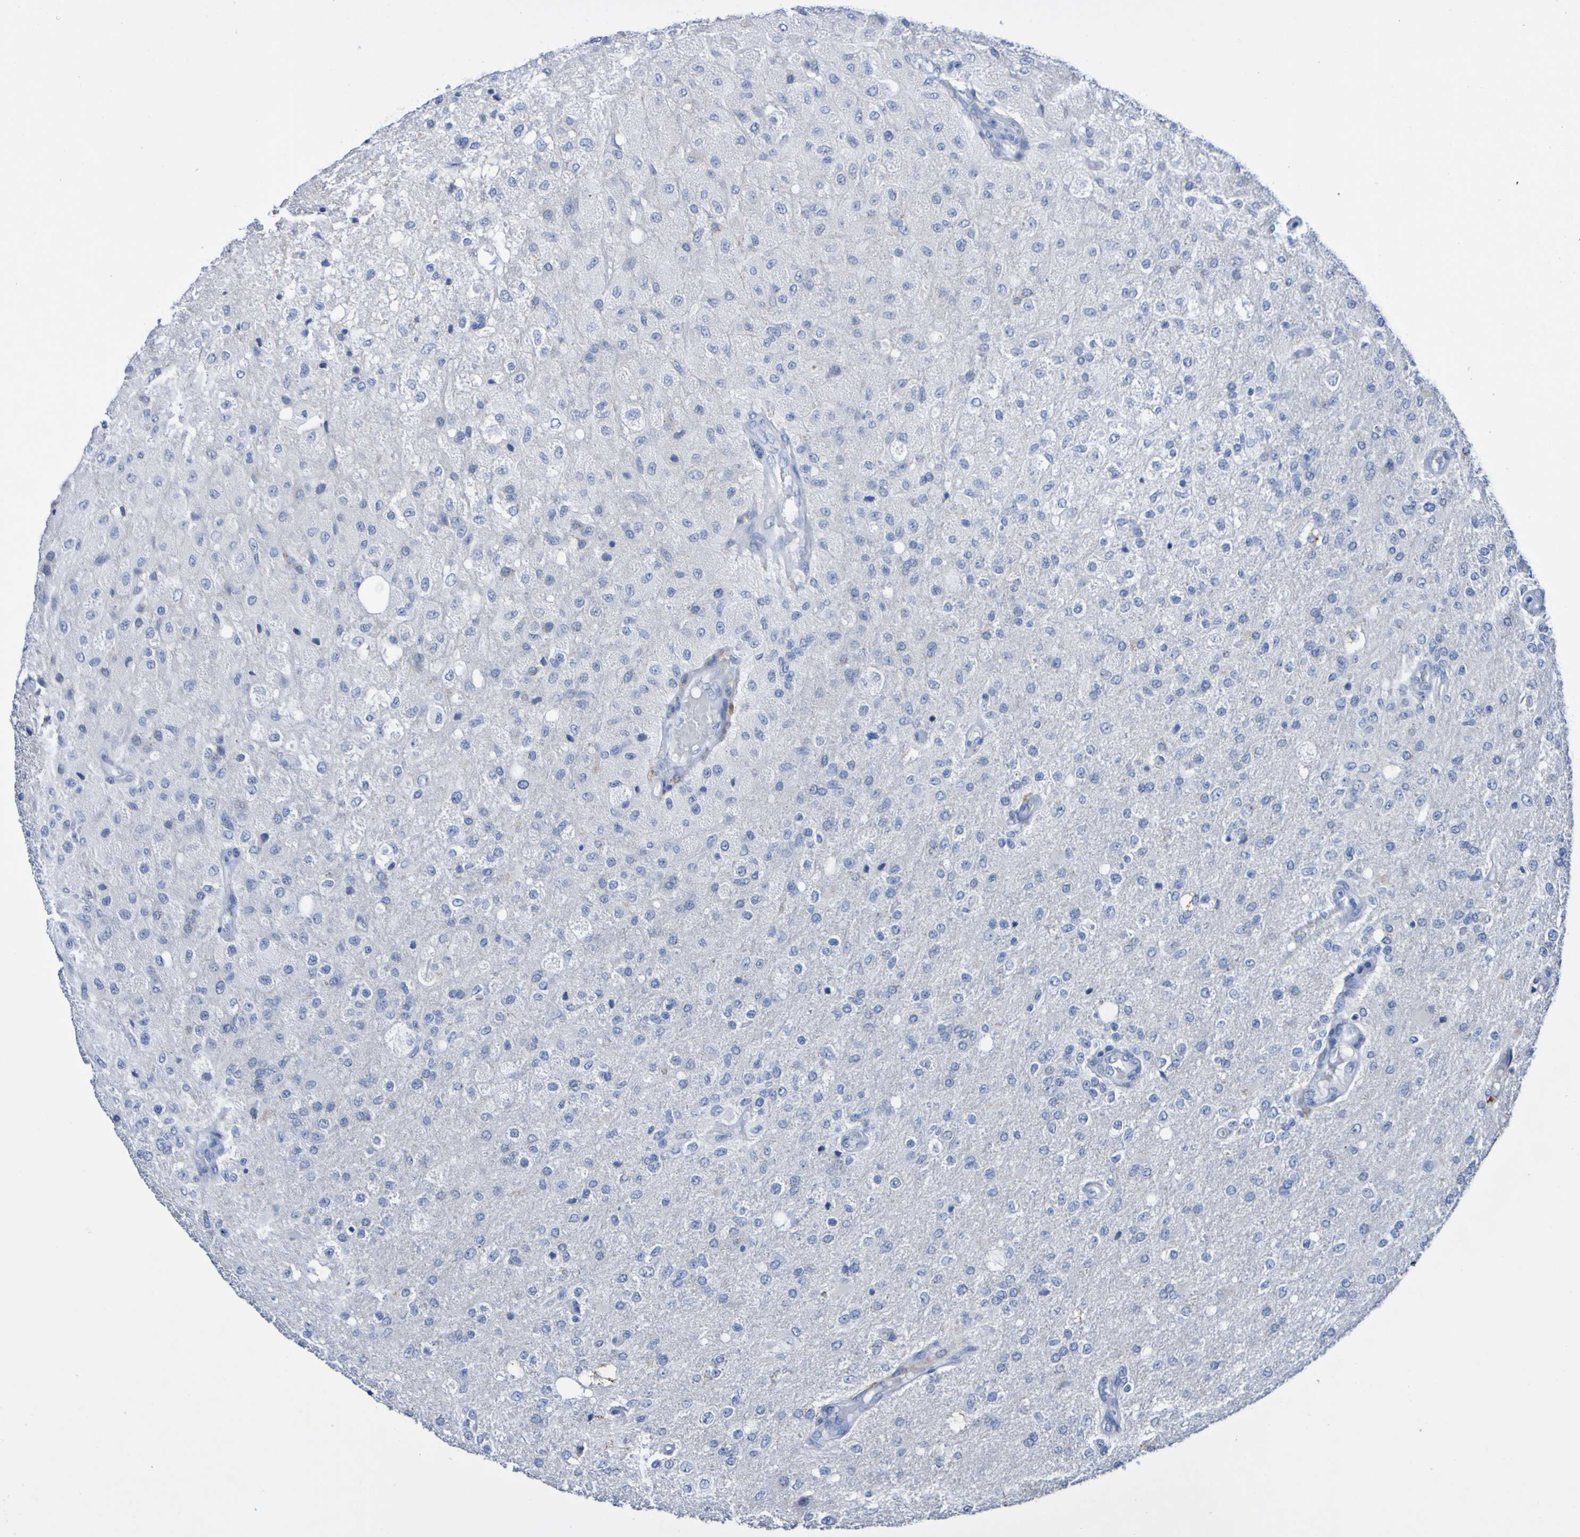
{"staining": {"intensity": "negative", "quantity": "none", "location": "none"}, "tissue": "glioma", "cell_type": "Tumor cells", "image_type": "cancer", "snomed": [{"axis": "morphology", "description": "Normal tissue, NOS"}, {"axis": "morphology", "description": "Glioma, malignant, High grade"}, {"axis": "topography", "description": "Cerebral cortex"}], "caption": "High power microscopy photomicrograph of an immunohistochemistry (IHC) photomicrograph of glioma, revealing no significant expression in tumor cells.", "gene": "SGCB", "patient": {"sex": "male", "age": 77}}